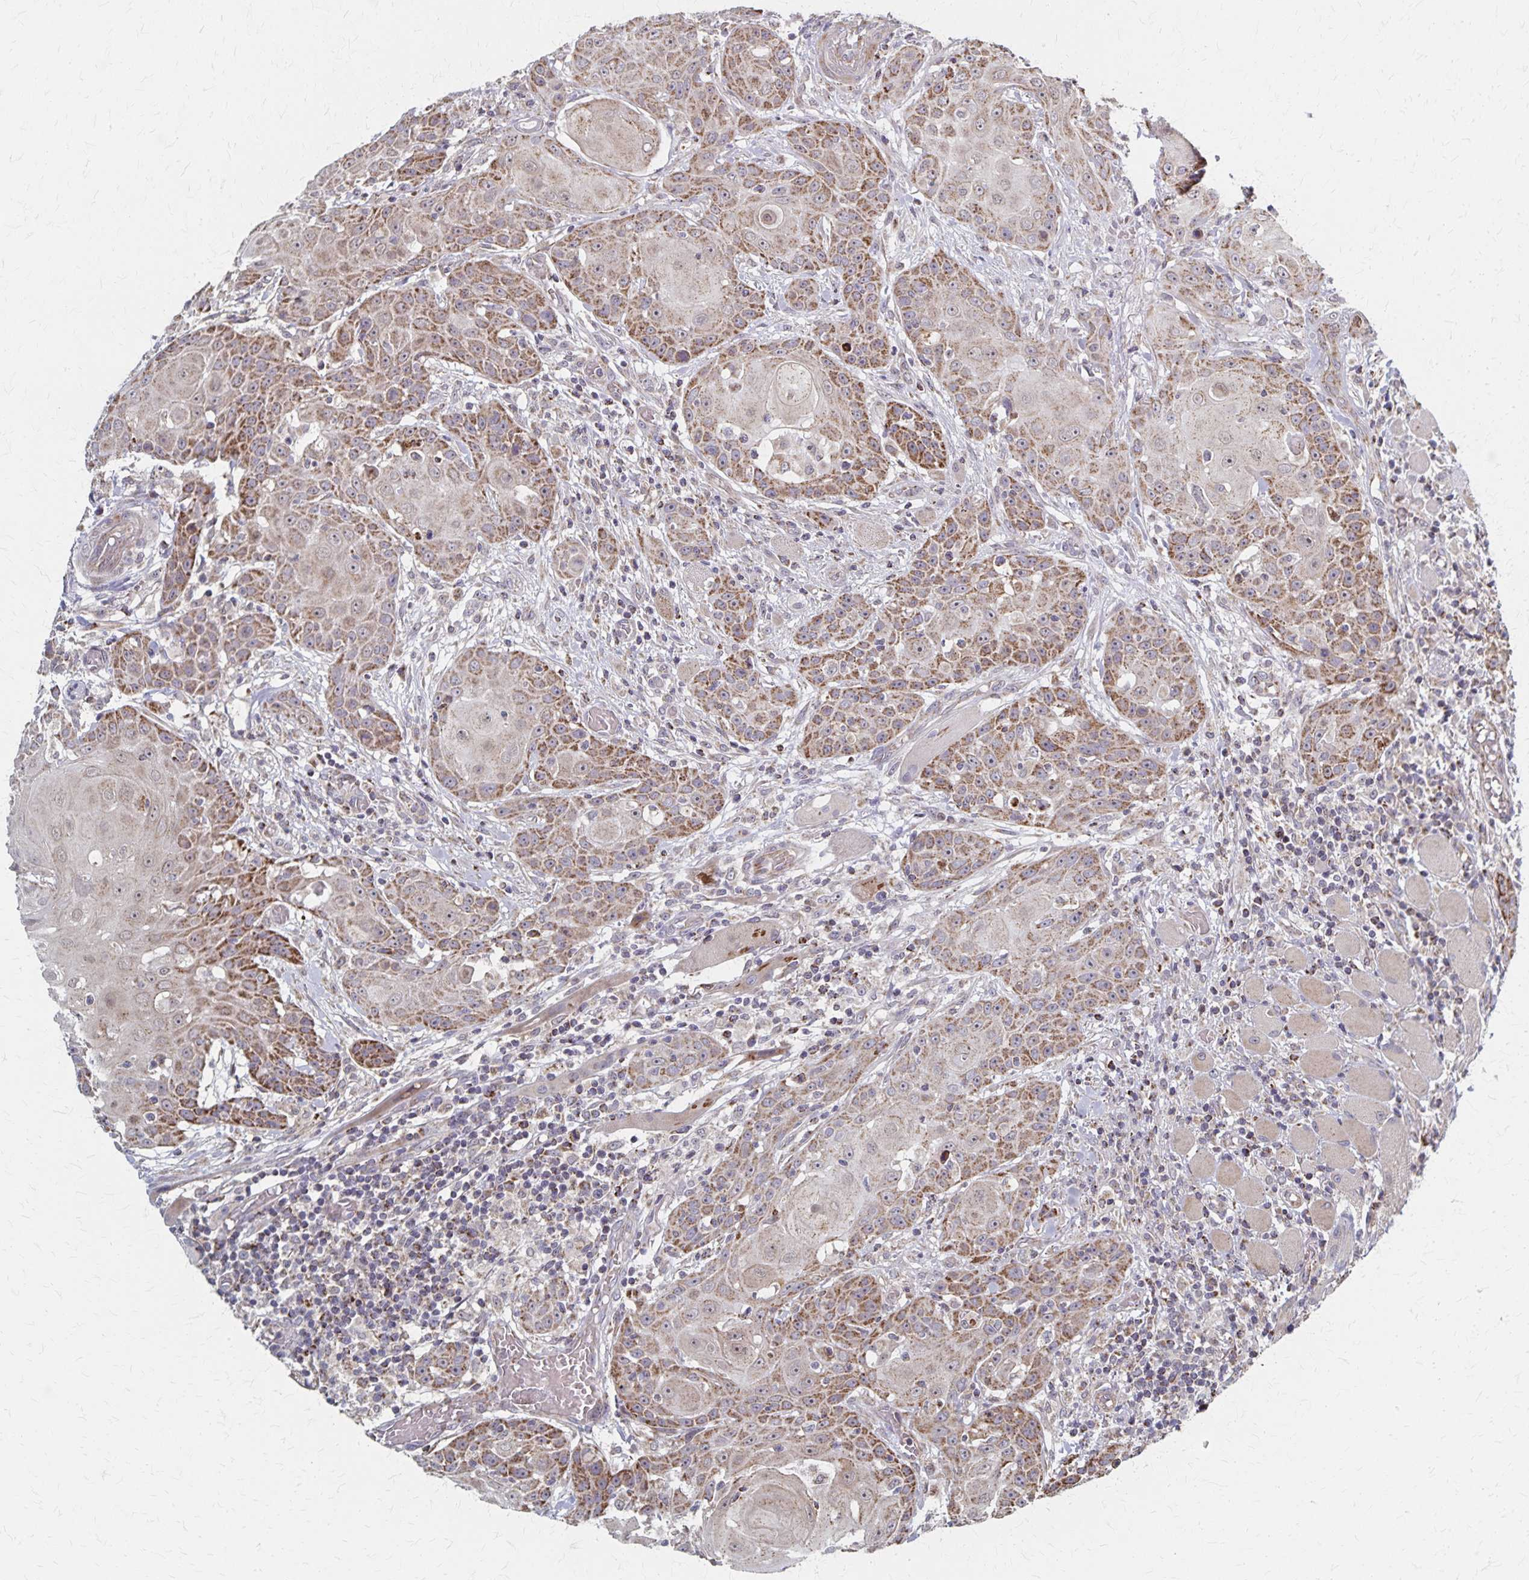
{"staining": {"intensity": "moderate", "quantity": ">75%", "location": "cytoplasmic/membranous"}, "tissue": "head and neck cancer", "cell_type": "Tumor cells", "image_type": "cancer", "snomed": [{"axis": "morphology", "description": "Normal tissue, NOS"}, {"axis": "morphology", "description": "Squamous cell carcinoma, NOS"}, {"axis": "topography", "description": "Oral tissue"}, {"axis": "topography", "description": "Head-Neck"}], "caption": "About >75% of tumor cells in human squamous cell carcinoma (head and neck) exhibit moderate cytoplasmic/membranous protein expression as visualized by brown immunohistochemical staining.", "gene": "DYRK4", "patient": {"sex": "female", "age": 55}}